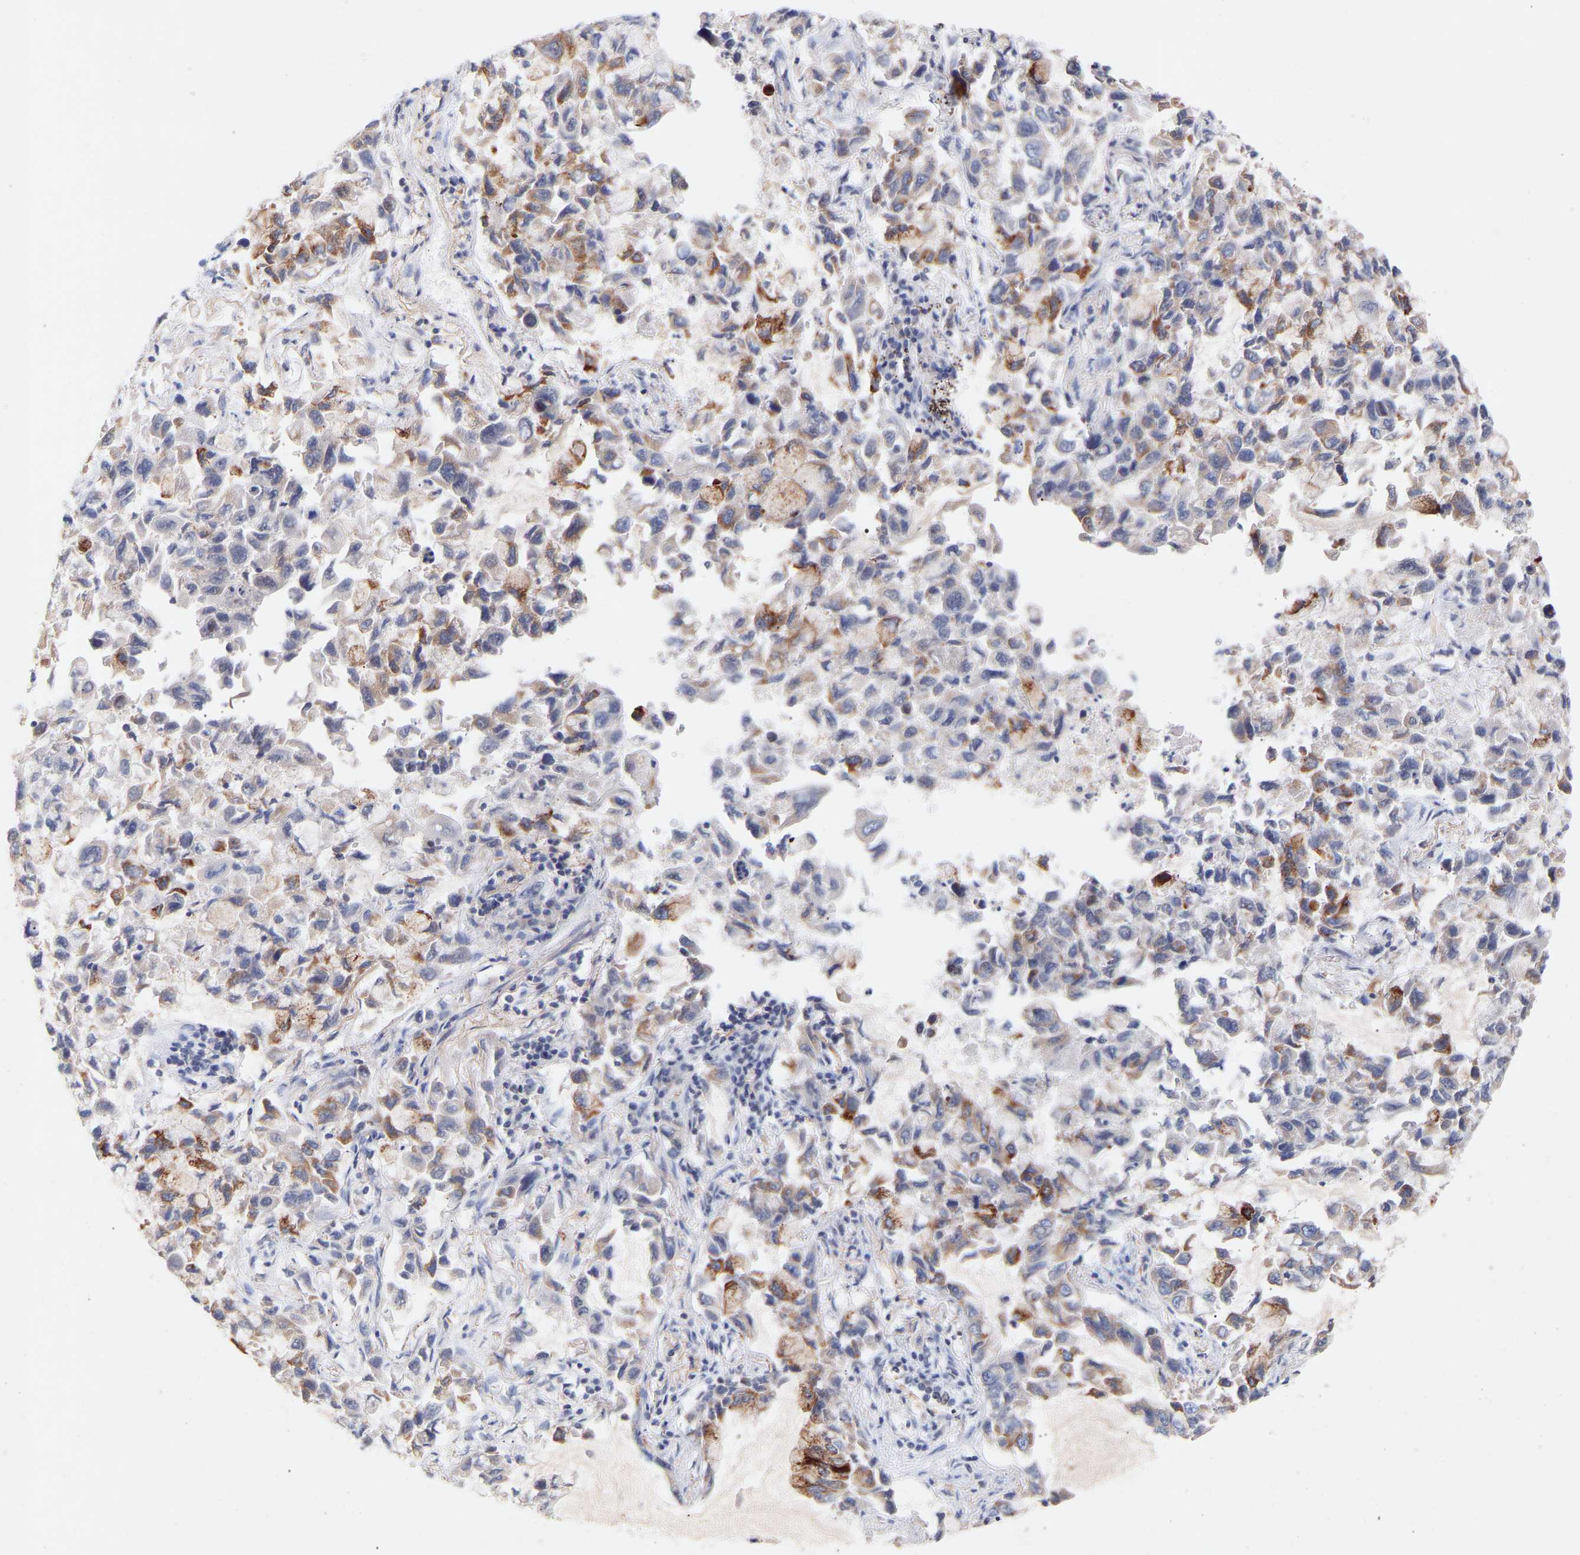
{"staining": {"intensity": "moderate", "quantity": "25%-75%", "location": "cytoplasmic/membranous"}, "tissue": "lung cancer", "cell_type": "Tumor cells", "image_type": "cancer", "snomed": [{"axis": "morphology", "description": "Adenocarcinoma, NOS"}, {"axis": "topography", "description": "Lung"}], "caption": "The immunohistochemical stain highlights moderate cytoplasmic/membranous positivity in tumor cells of adenocarcinoma (lung) tissue.", "gene": "RBM15", "patient": {"sex": "male", "age": 64}}